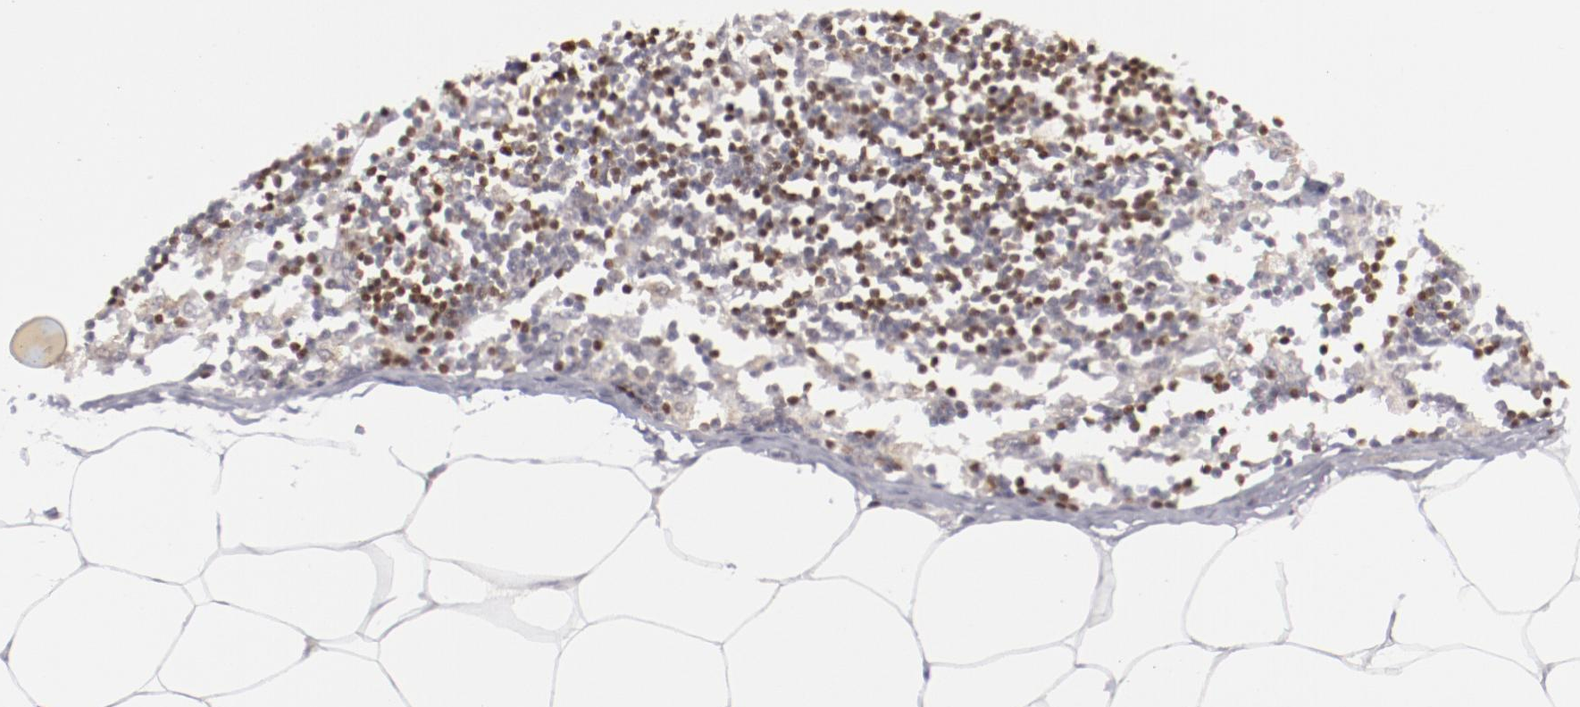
{"staining": {"intensity": "negative", "quantity": "none", "location": "none"}, "tissue": "adipose tissue", "cell_type": "Adipocytes", "image_type": "normal", "snomed": [{"axis": "morphology", "description": "Normal tissue, NOS"}, {"axis": "morphology", "description": "Adenocarcinoma, NOS"}, {"axis": "topography", "description": "Colon"}, {"axis": "topography", "description": "Peripheral nerve tissue"}], "caption": "High power microscopy micrograph of an immunohistochemistry micrograph of unremarkable adipose tissue, revealing no significant staining in adipocytes. (DAB (3,3'-diaminobenzidine) immunohistochemistry (IHC), high magnification).", "gene": "LEF1", "patient": {"sex": "male", "age": 14}}